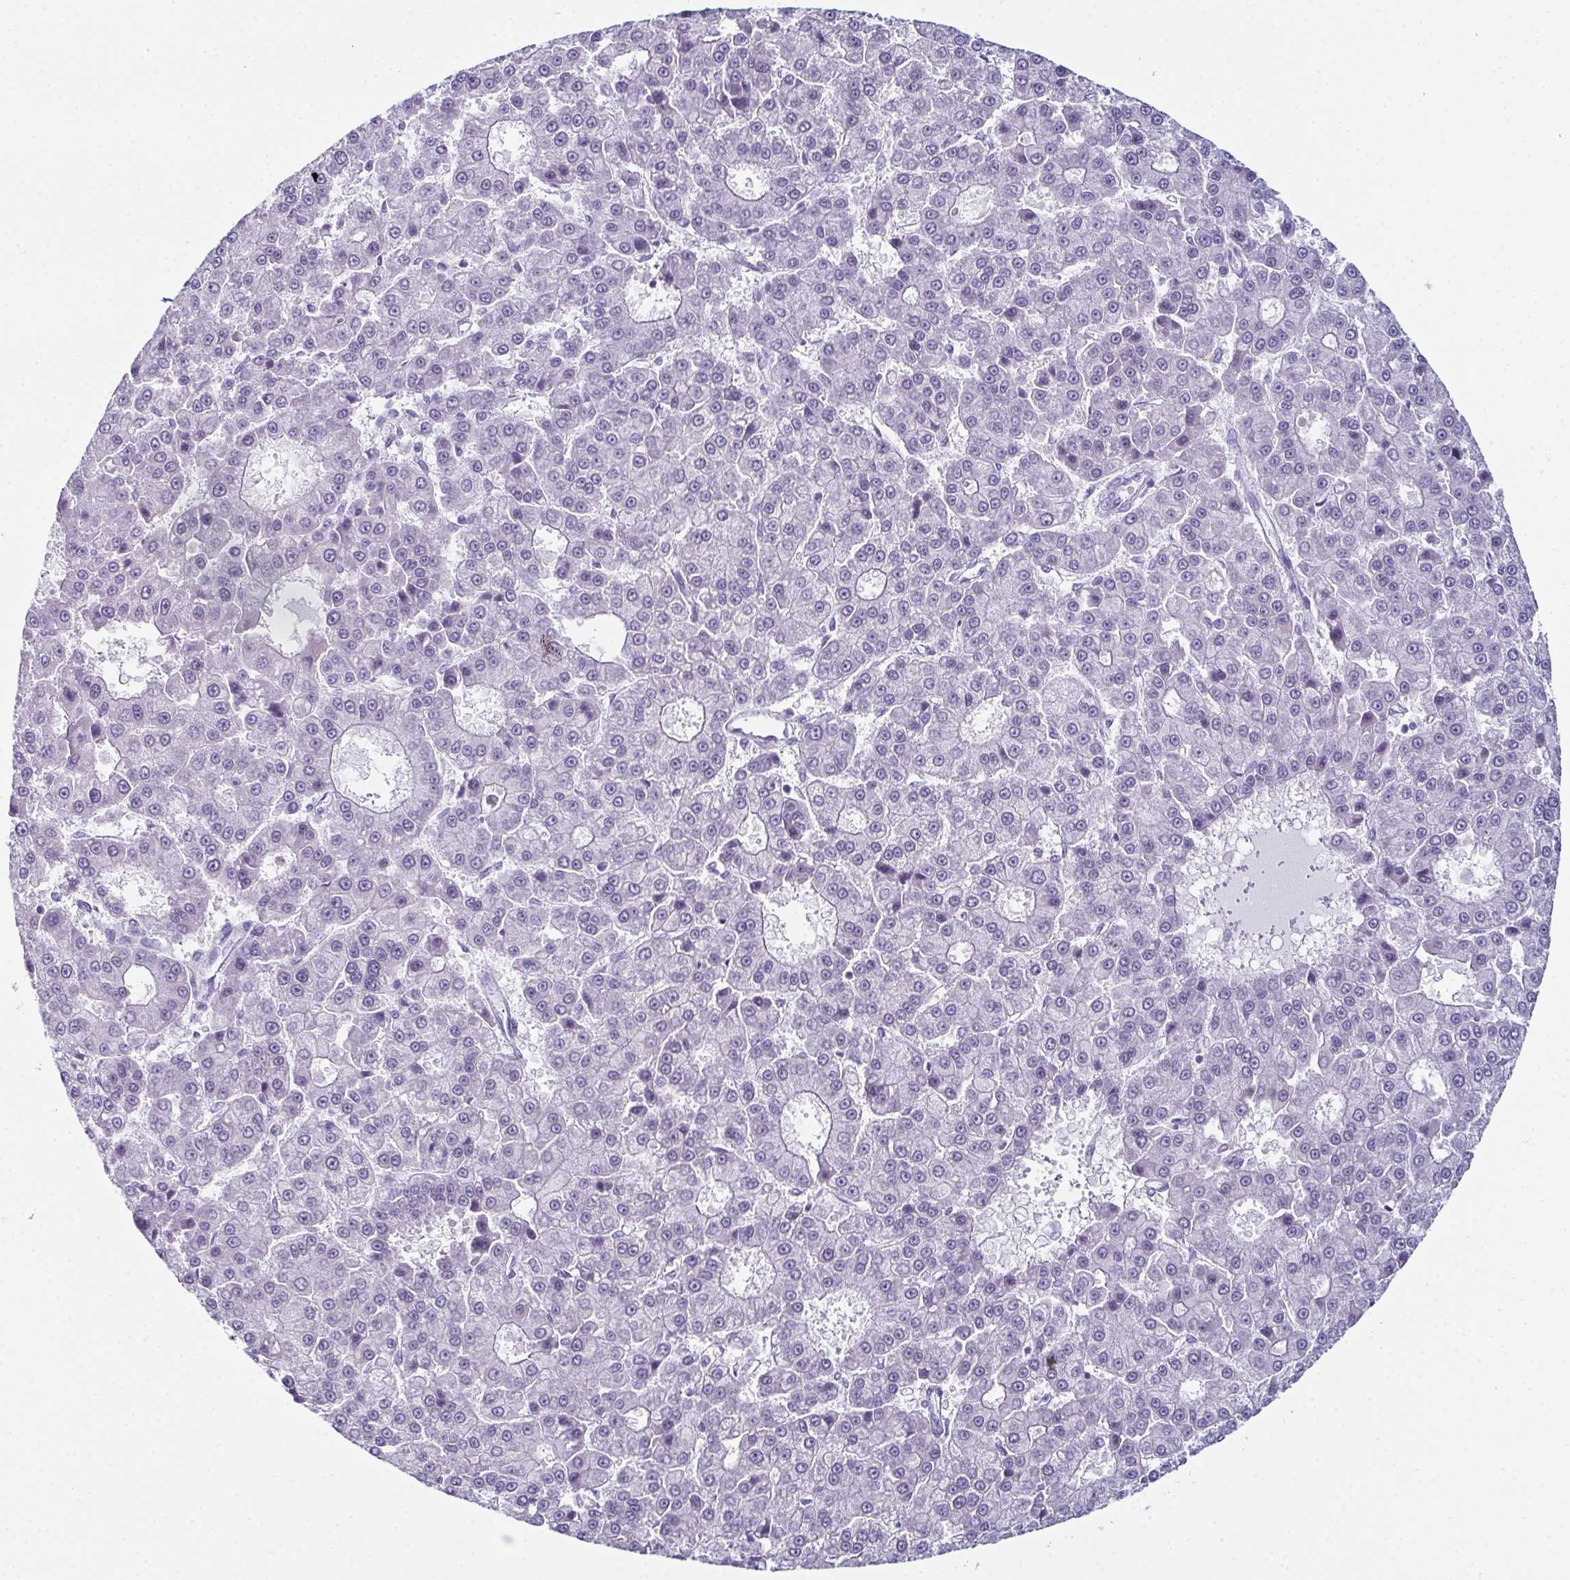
{"staining": {"intensity": "negative", "quantity": "none", "location": "none"}, "tissue": "liver cancer", "cell_type": "Tumor cells", "image_type": "cancer", "snomed": [{"axis": "morphology", "description": "Carcinoma, Hepatocellular, NOS"}, {"axis": "topography", "description": "Liver"}], "caption": "DAB (3,3'-diaminobenzidine) immunohistochemical staining of human liver cancer (hepatocellular carcinoma) shows no significant positivity in tumor cells.", "gene": "ENKUR", "patient": {"sex": "male", "age": 70}}